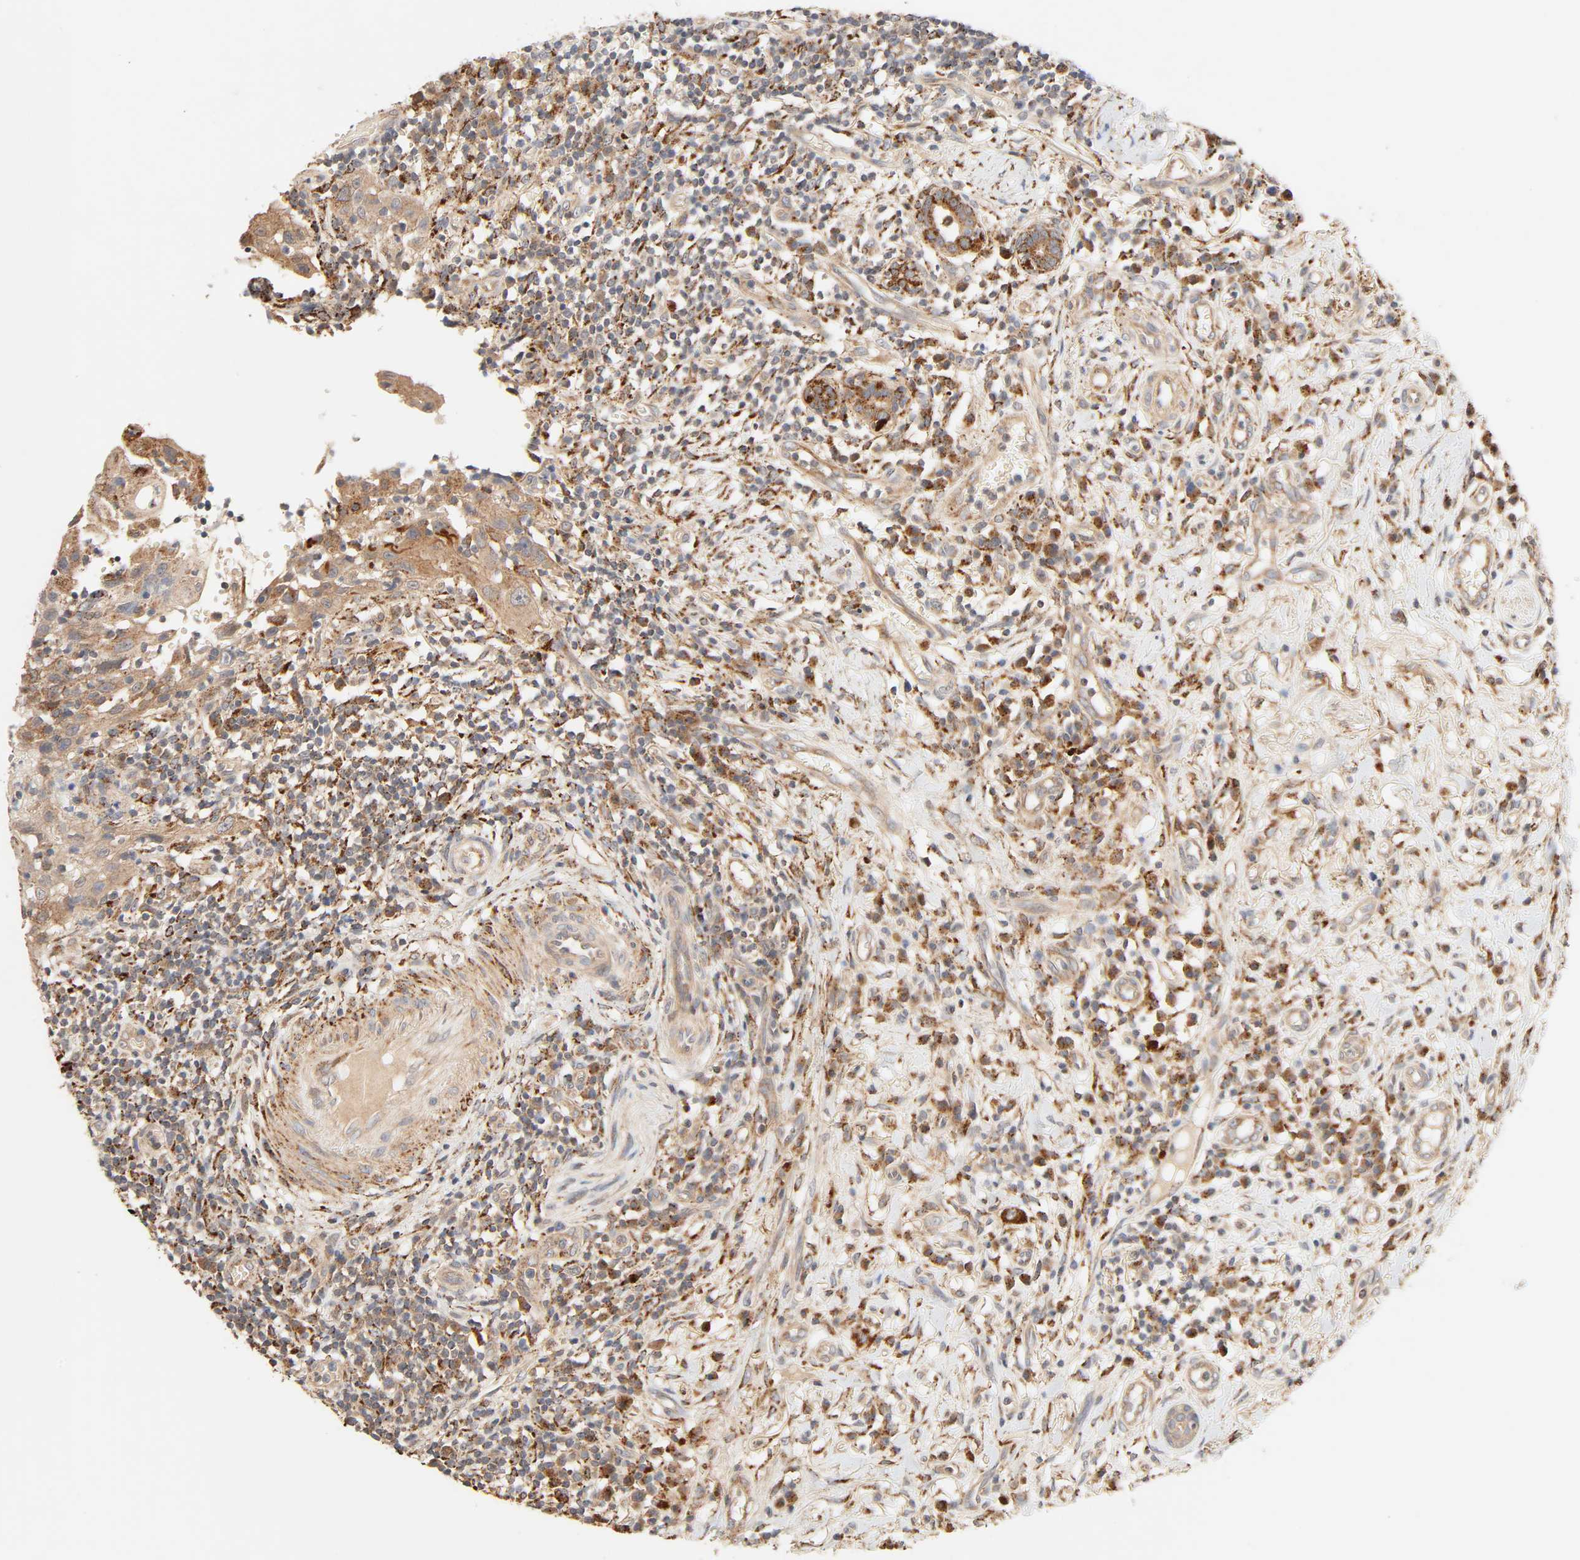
{"staining": {"intensity": "moderate", "quantity": ">75%", "location": "cytoplasmic/membranous"}, "tissue": "thyroid cancer", "cell_type": "Tumor cells", "image_type": "cancer", "snomed": [{"axis": "morphology", "description": "Carcinoma, NOS"}, {"axis": "topography", "description": "Thyroid gland"}], "caption": "A brown stain highlights moderate cytoplasmic/membranous positivity of a protein in human thyroid cancer tumor cells. Immunohistochemistry stains the protein of interest in brown and the nuclei are stained blue.", "gene": "MAPK6", "patient": {"sex": "female", "age": 77}}